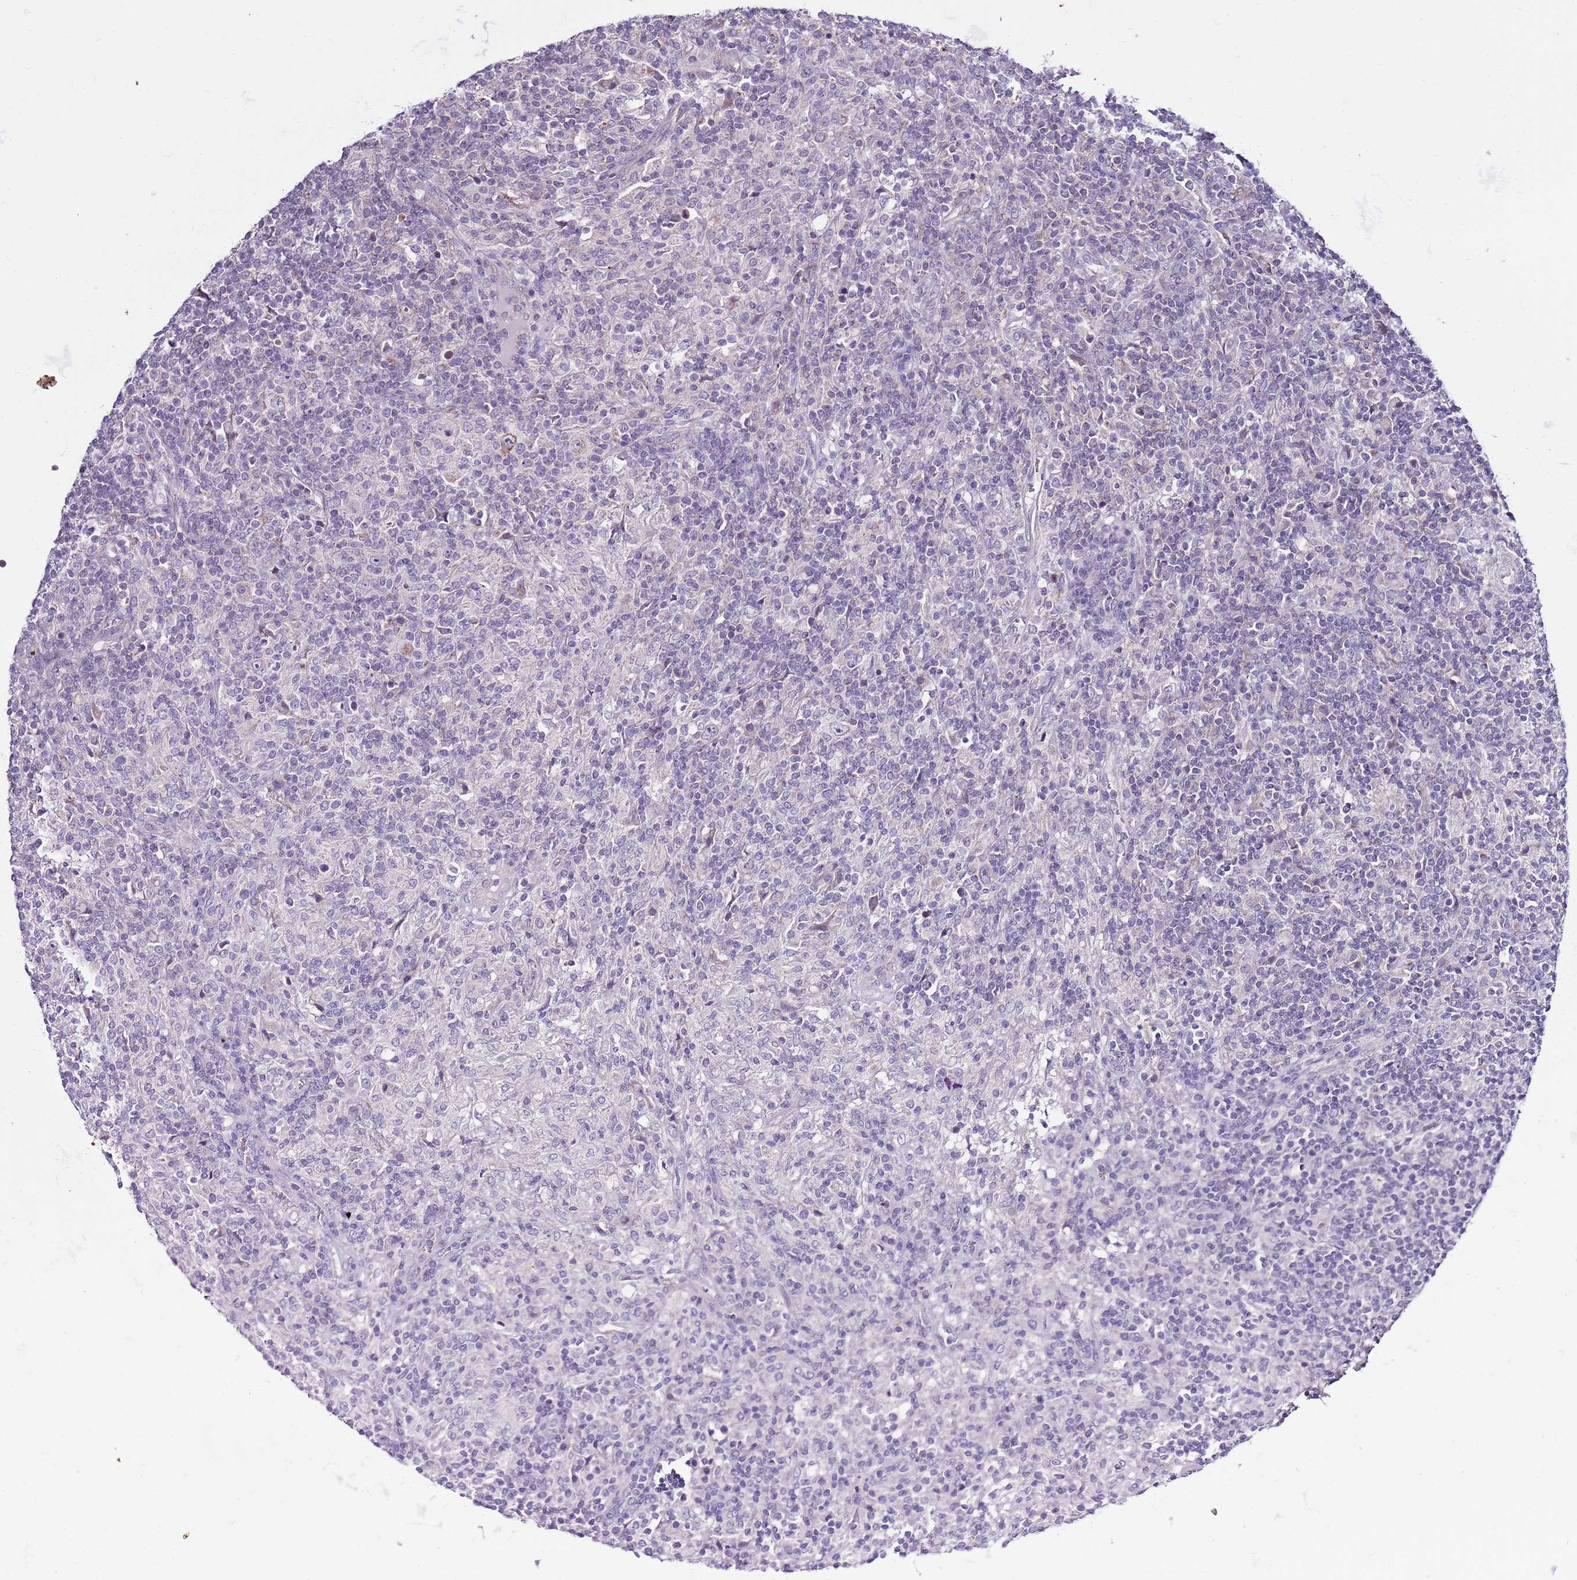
{"staining": {"intensity": "moderate", "quantity": "<25%", "location": "cytoplasmic/membranous"}, "tissue": "lymphoma", "cell_type": "Tumor cells", "image_type": "cancer", "snomed": [{"axis": "morphology", "description": "Hodgkin's disease, NOS"}, {"axis": "topography", "description": "Lymph node"}], "caption": "Lymphoma stained for a protein (brown) exhibits moderate cytoplasmic/membranous positive staining in approximately <25% of tumor cells.", "gene": "SMG1", "patient": {"sex": "male", "age": 70}}